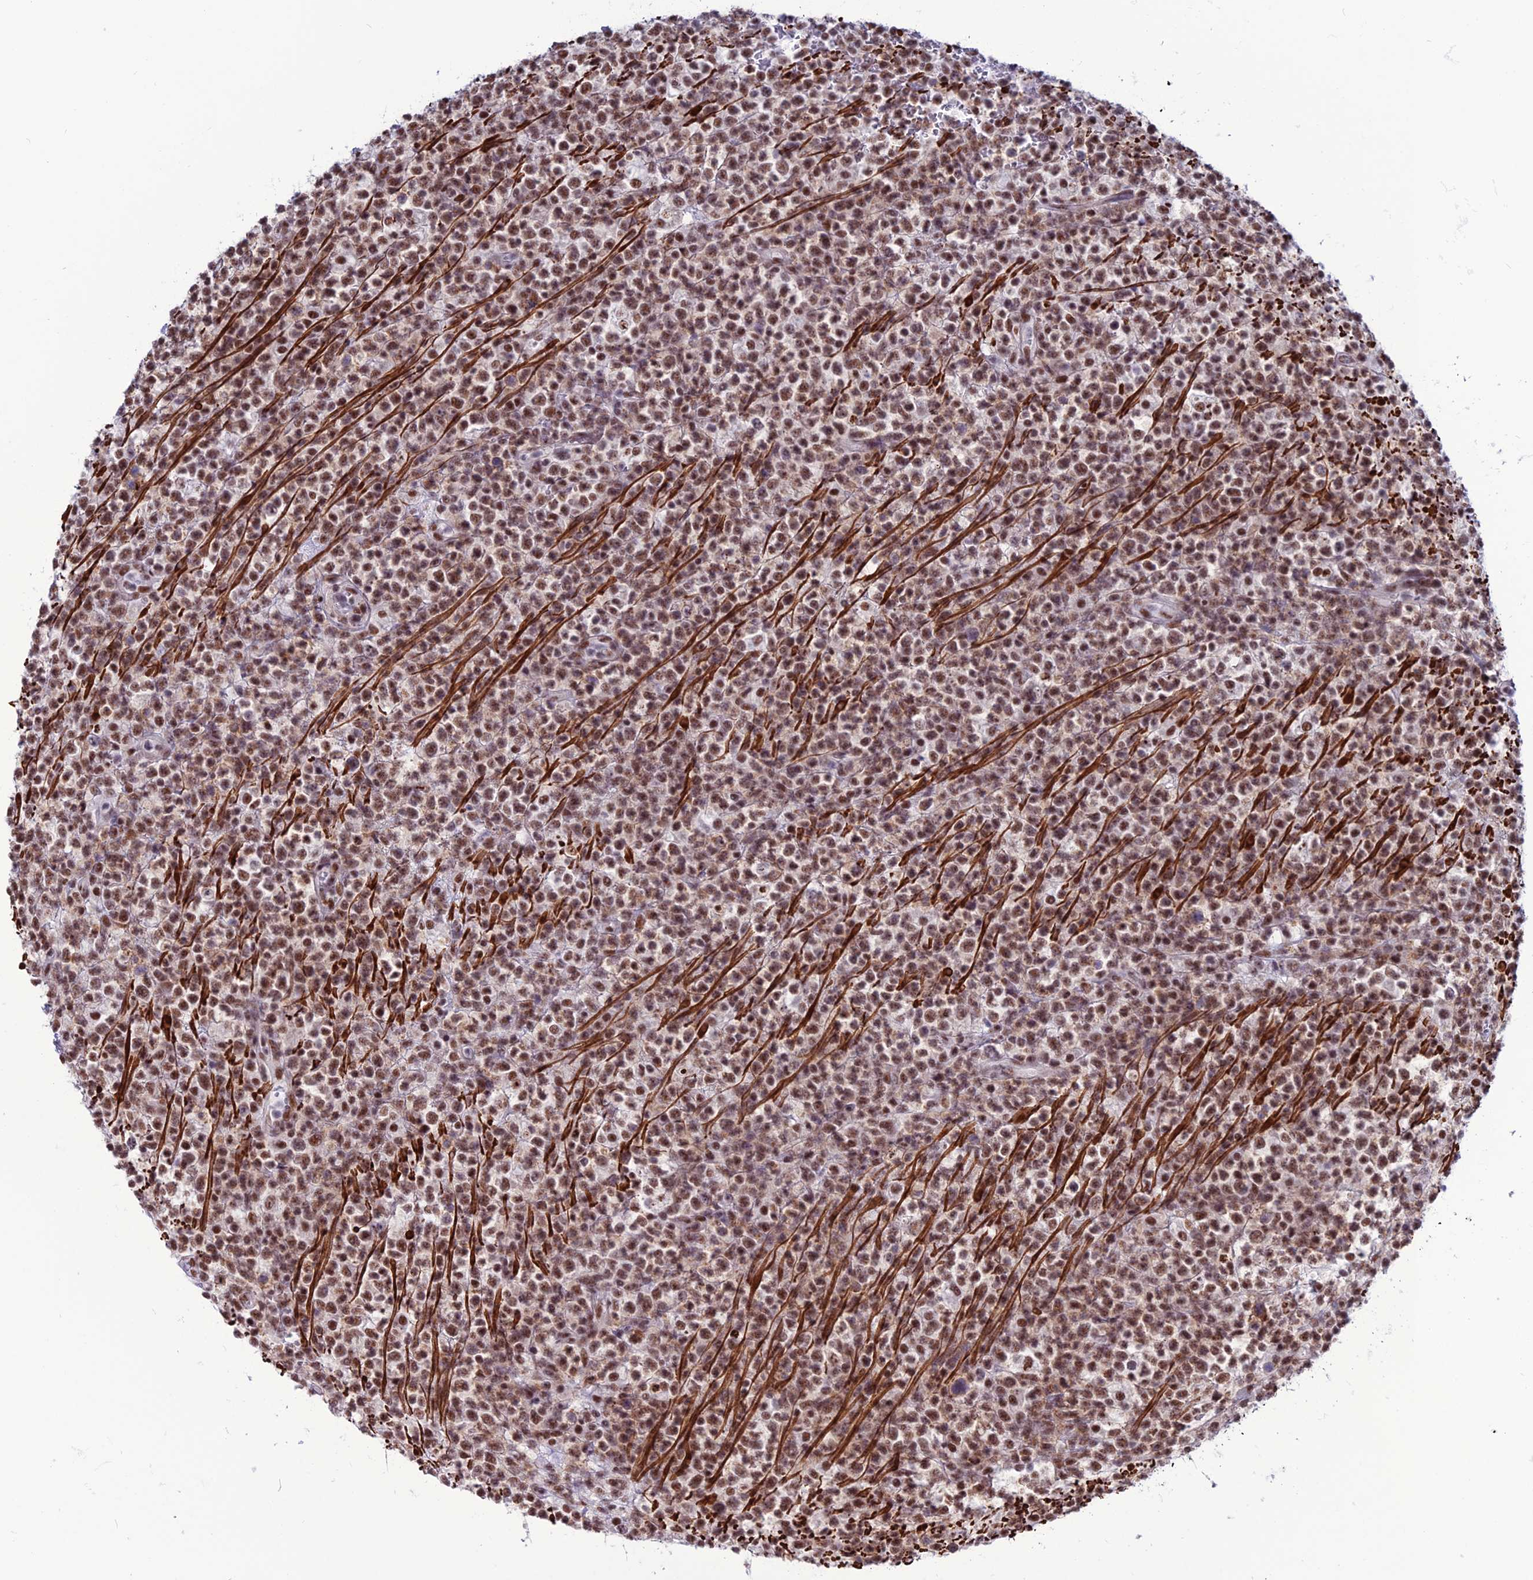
{"staining": {"intensity": "moderate", "quantity": ">75%", "location": "nuclear"}, "tissue": "lymphoma", "cell_type": "Tumor cells", "image_type": "cancer", "snomed": [{"axis": "morphology", "description": "Malignant lymphoma, non-Hodgkin's type, High grade"}, {"axis": "topography", "description": "Colon"}], "caption": "Malignant lymphoma, non-Hodgkin's type (high-grade) stained with a brown dye demonstrates moderate nuclear positive staining in approximately >75% of tumor cells.", "gene": "U2AF1", "patient": {"sex": "female", "age": 53}}